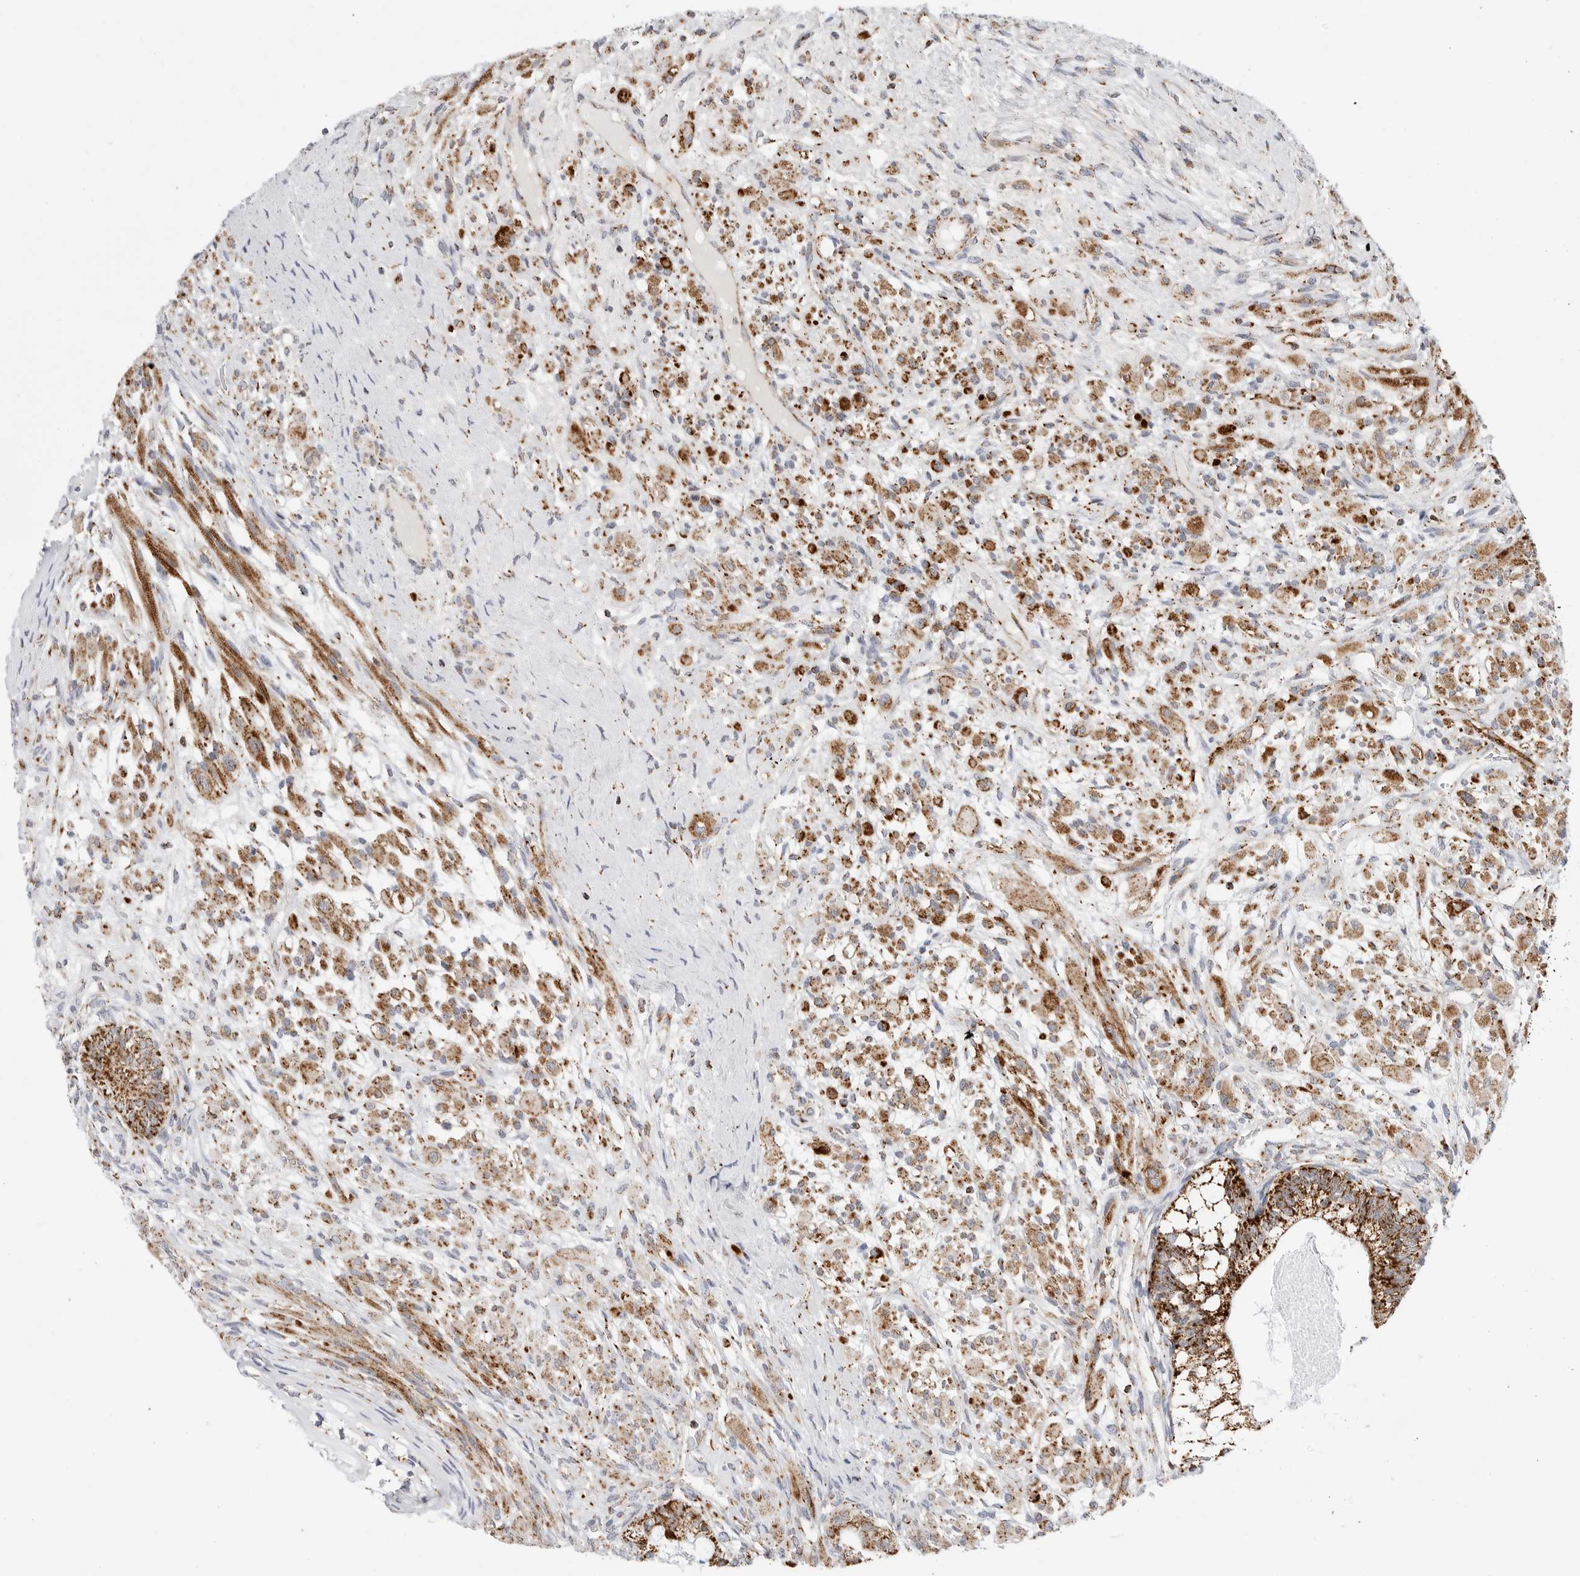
{"staining": {"intensity": "strong", "quantity": ">75%", "location": "cytoplasmic/membranous"}, "tissue": "testis cancer", "cell_type": "Tumor cells", "image_type": "cancer", "snomed": [{"axis": "morphology", "description": "Seminoma, NOS"}, {"axis": "morphology", "description": "Carcinoma, Embryonal, NOS"}, {"axis": "topography", "description": "Testis"}], "caption": "Immunohistochemical staining of testis cancer displays high levels of strong cytoplasmic/membranous staining in about >75% of tumor cells.", "gene": "ATP5IF1", "patient": {"sex": "male", "age": 28}}